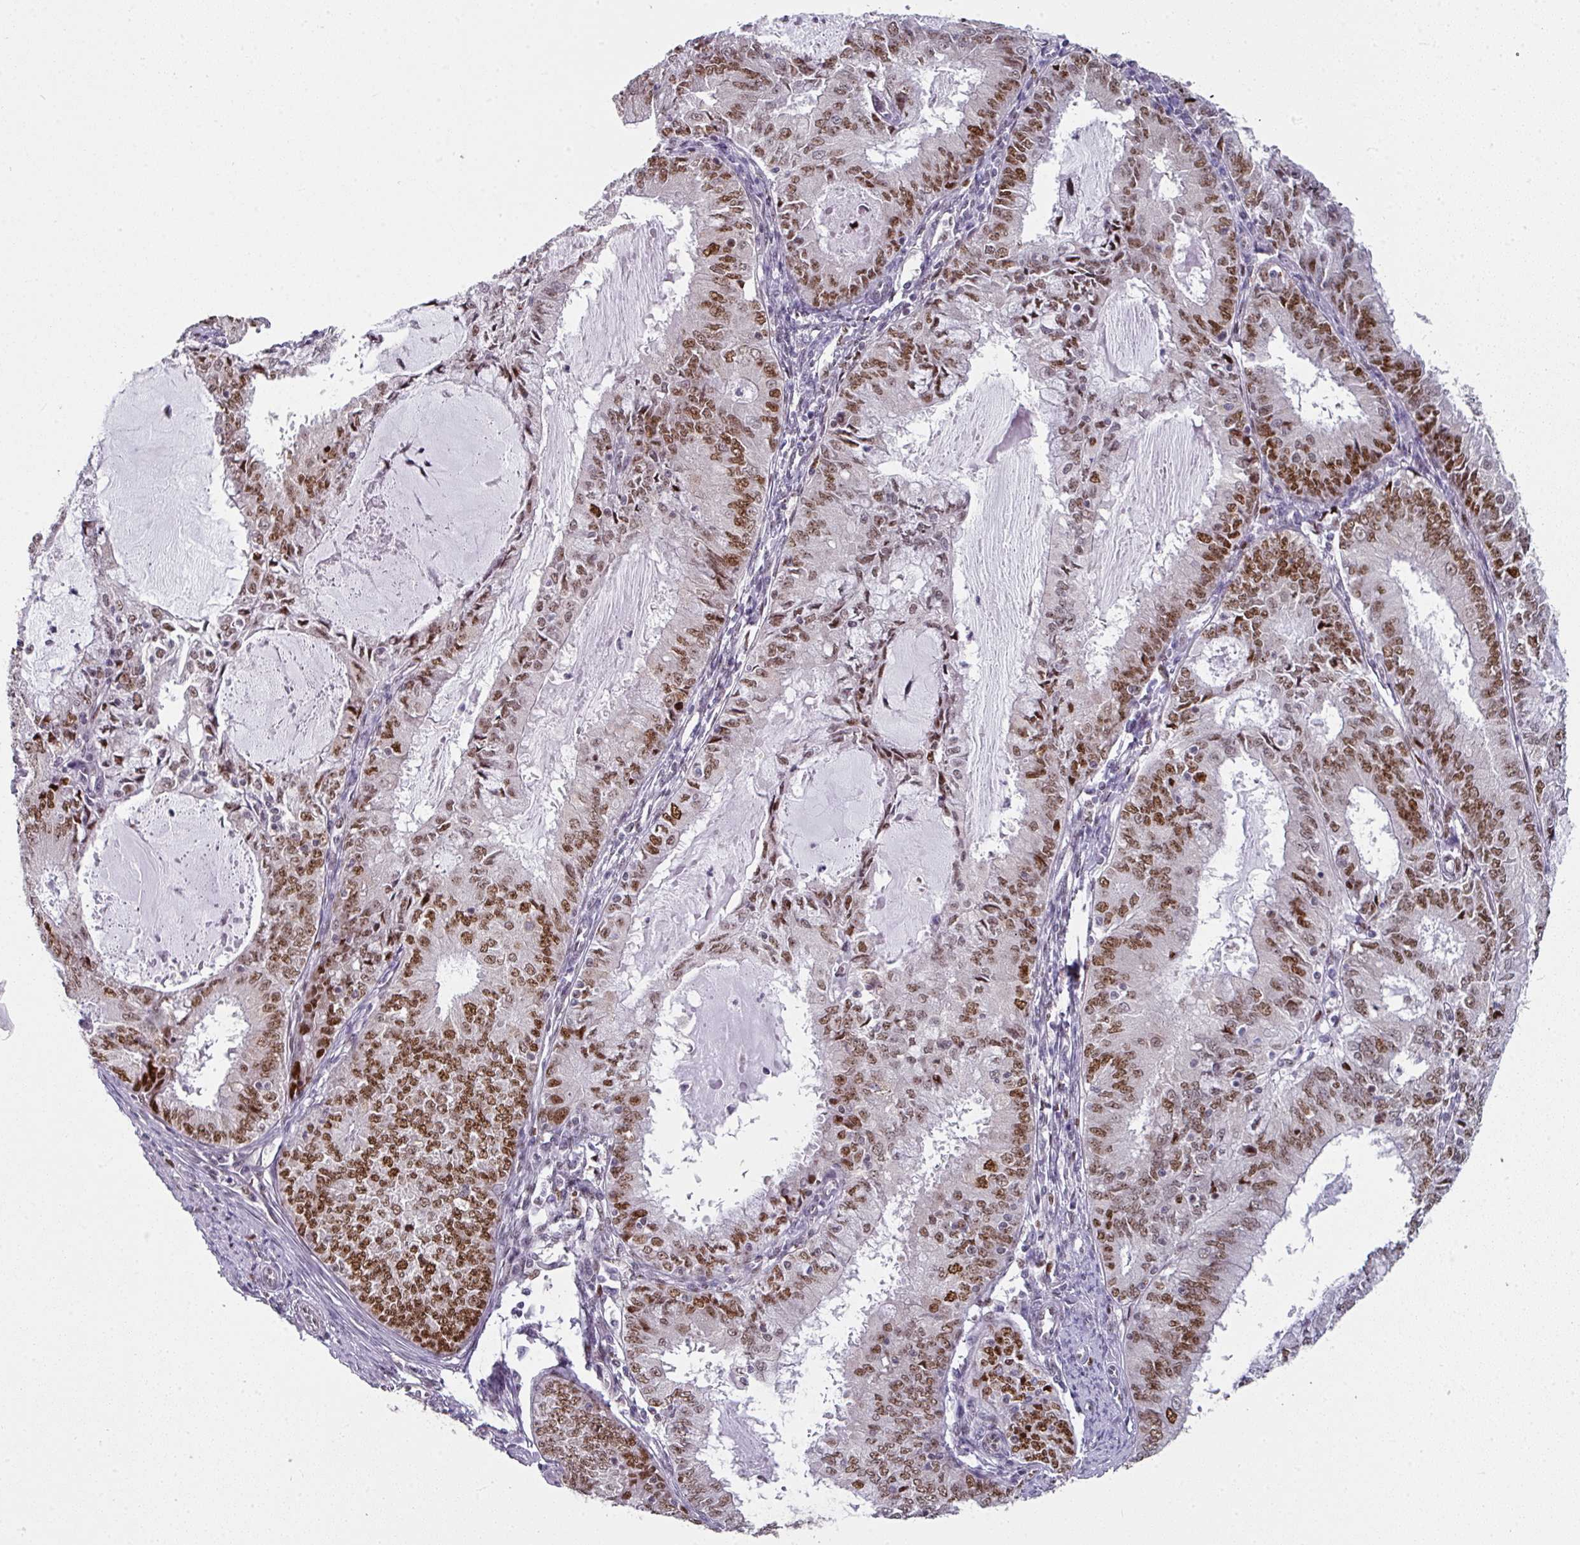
{"staining": {"intensity": "moderate", "quantity": ">75%", "location": "nuclear"}, "tissue": "endometrial cancer", "cell_type": "Tumor cells", "image_type": "cancer", "snomed": [{"axis": "morphology", "description": "Adenocarcinoma, NOS"}, {"axis": "topography", "description": "Endometrium"}], "caption": "DAB immunohistochemical staining of human adenocarcinoma (endometrial) demonstrates moderate nuclear protein positivity in approximately >75% of tumor cells.", "gene": "RAD50", "patient": {"sex": "female", "age": 57}}